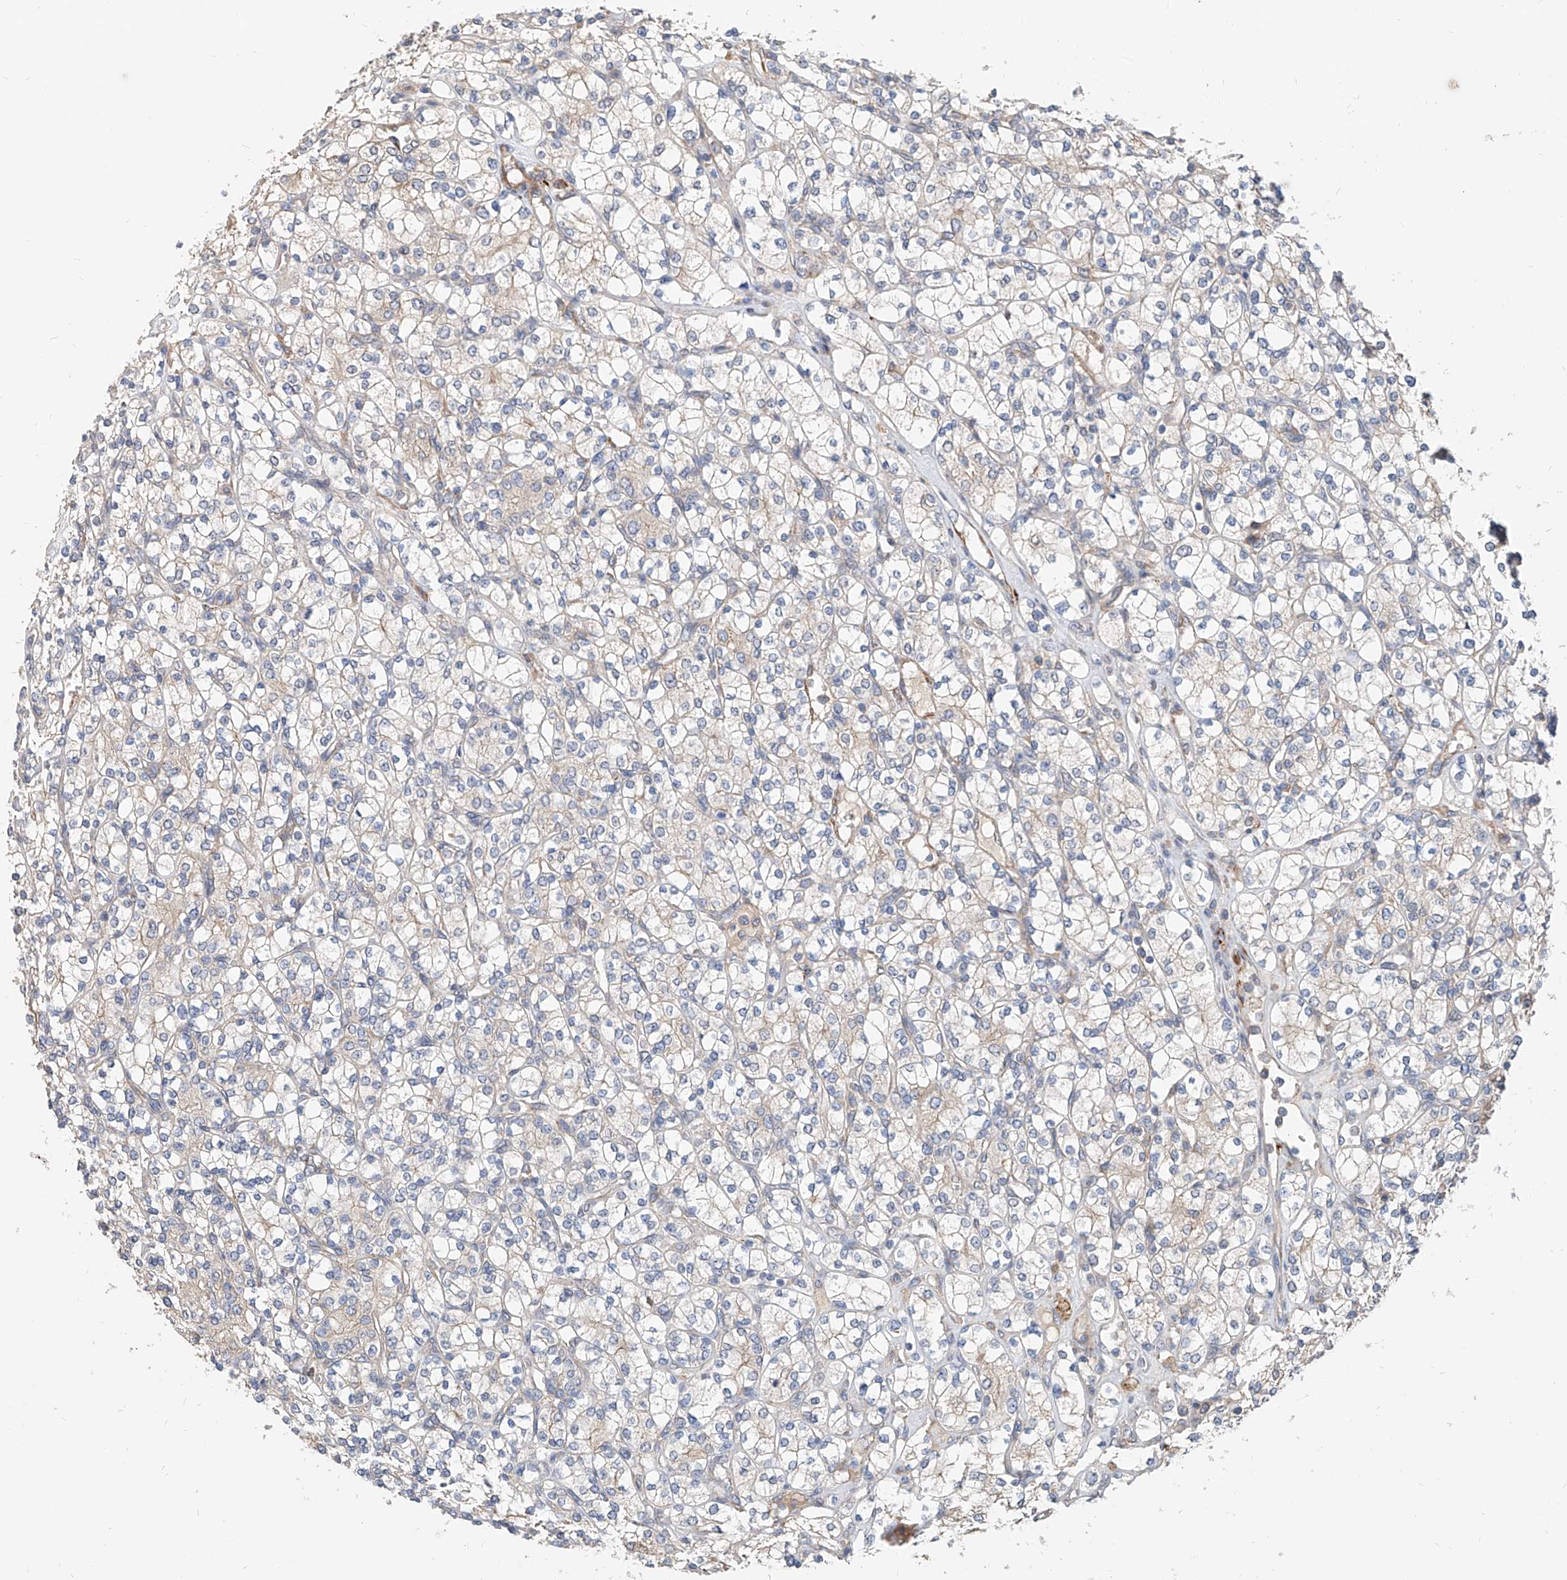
{"staining": {"intensity": "negative", "quantity": "none", "location": "none"}, "tissue": "renal cancer", "cell_type": "Tumor cells", "image_type": "cancer", "snomed": [{"axis": "morphology", "description": "Adenocarcinoma, NOS"}, {"axis": "topography", "description": "Kidney"}], "caption": "The photomicrograph reveals no significant staining in tumor cells of renal adenocarcinoma.", "gene": "MAGEE2", "patient": {"sex": "male", "age": 77}}